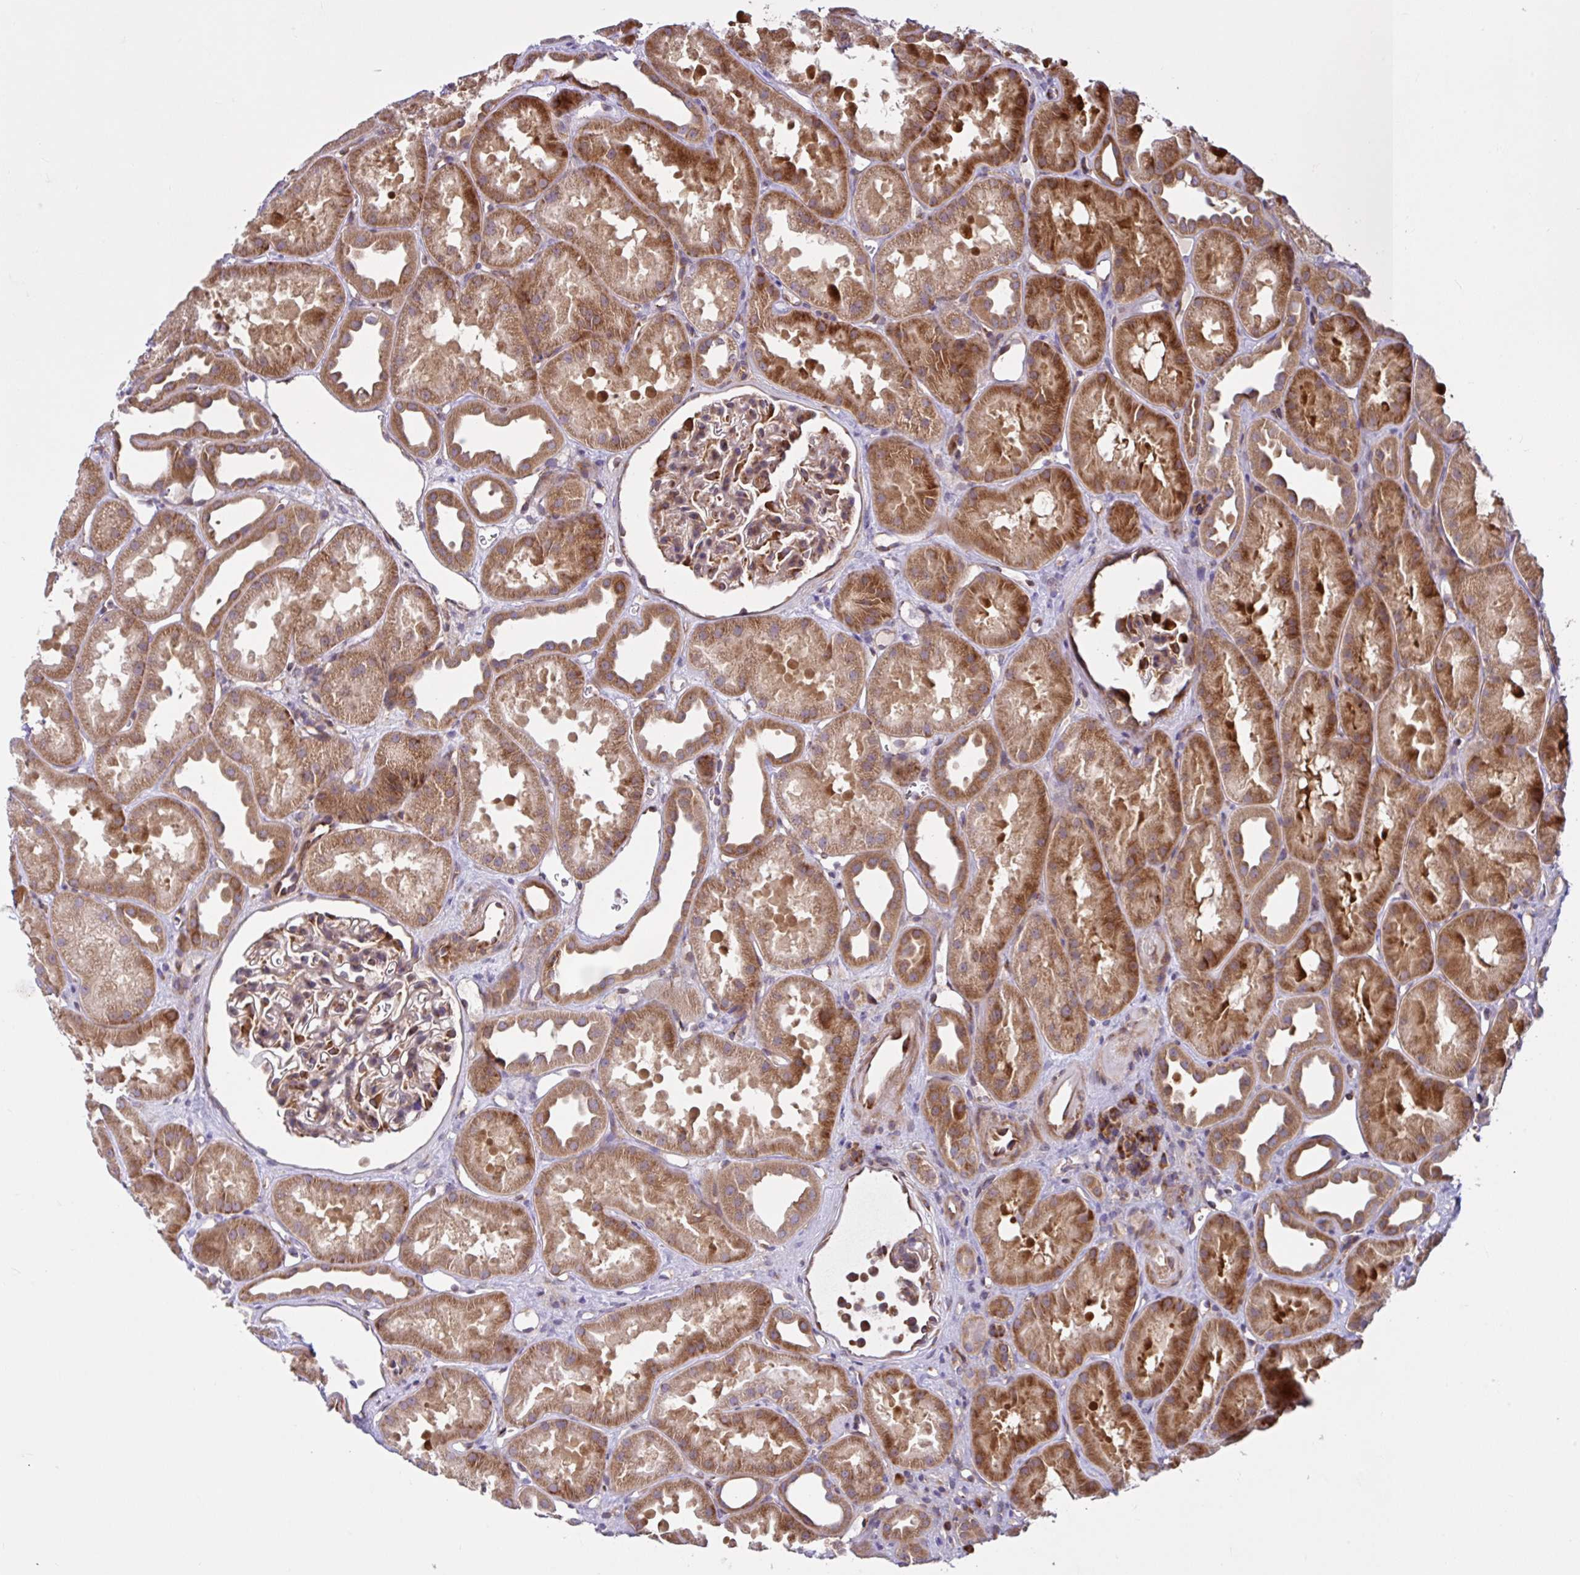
{"staining": {"intensity": "moderate", "quantity": ">75%", "location": "cytoplasmic/membranous"}, "tissue": "kidney", "cell_type": "Cells in glomeruli", "image_type": "normal", "snomed": [{"axis": "morphology", "description": "Normal tissue, NOS"}, {"axis": "topography", "description": "Kidney"}], "caption": "Immunohistochemistry histopathology image of normal kidney stained for a protein (brown), which displays medium levels of moderate cytoplasmic/membranous expression in about >75% of cells in glomeruli.", "gene": "NTPCR", "patient": {"sex": "male", "age": 61}}